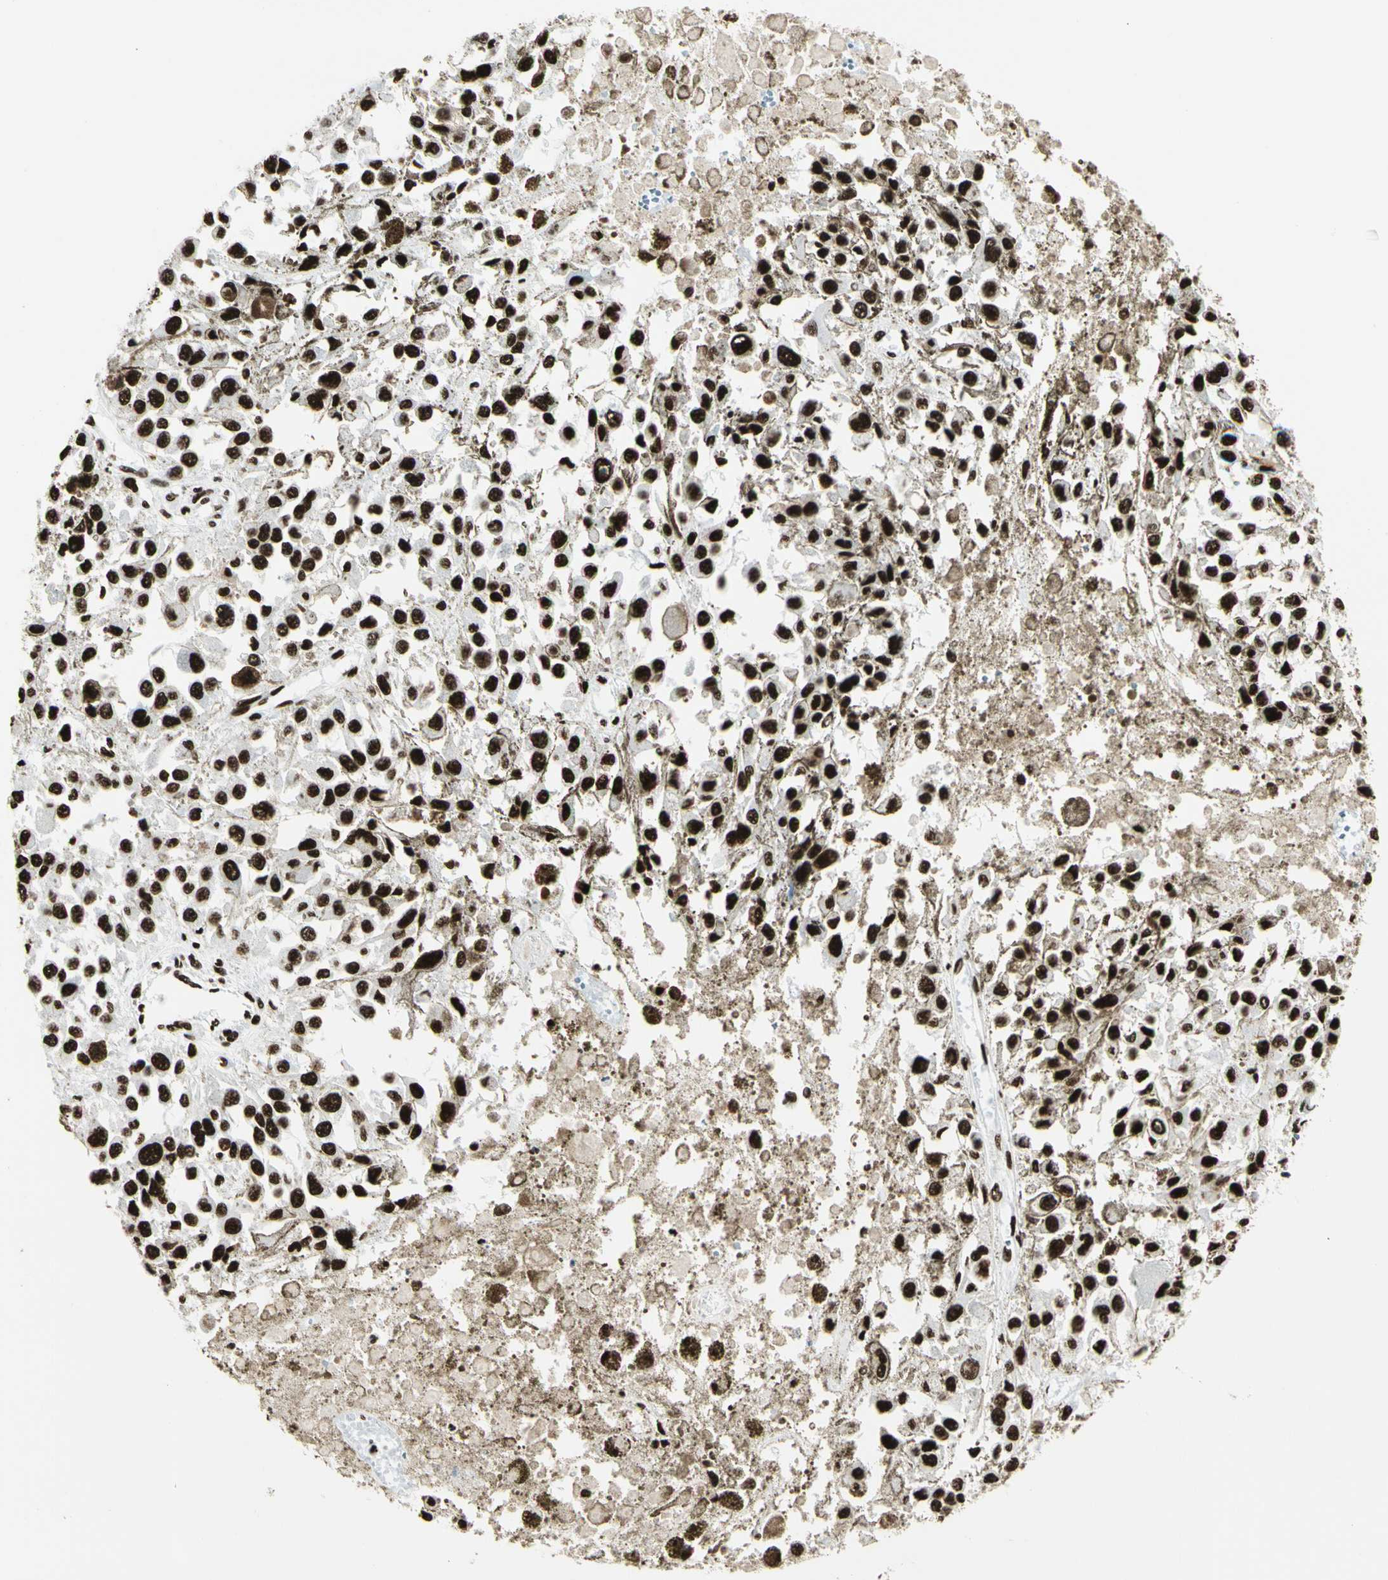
{"staining": {"intensity": "strong", "quantity": ">75%", "location": "nuclear"}, "tissue": "melanoma", "cell_type": "Tumor cells", "image_type": "cancer", "snomed": [{"axis": "morphology", "description": "Malignant melanoma, Metastatic site"}, {"axis": "topography", "description": "Lymph node"}], "caption": "Immunohistochemical staining of human malignant melanoma (metastatic site) displays high levels of strong nuclear protein expression in approximately >75% of tumor cells. Using DAB (brown) and hematoxylin (blue) stains, captured at high magnification using brightfield microscopy.", "gene": "CCAR1", "patient": {"sex": "male", "age": 59}}